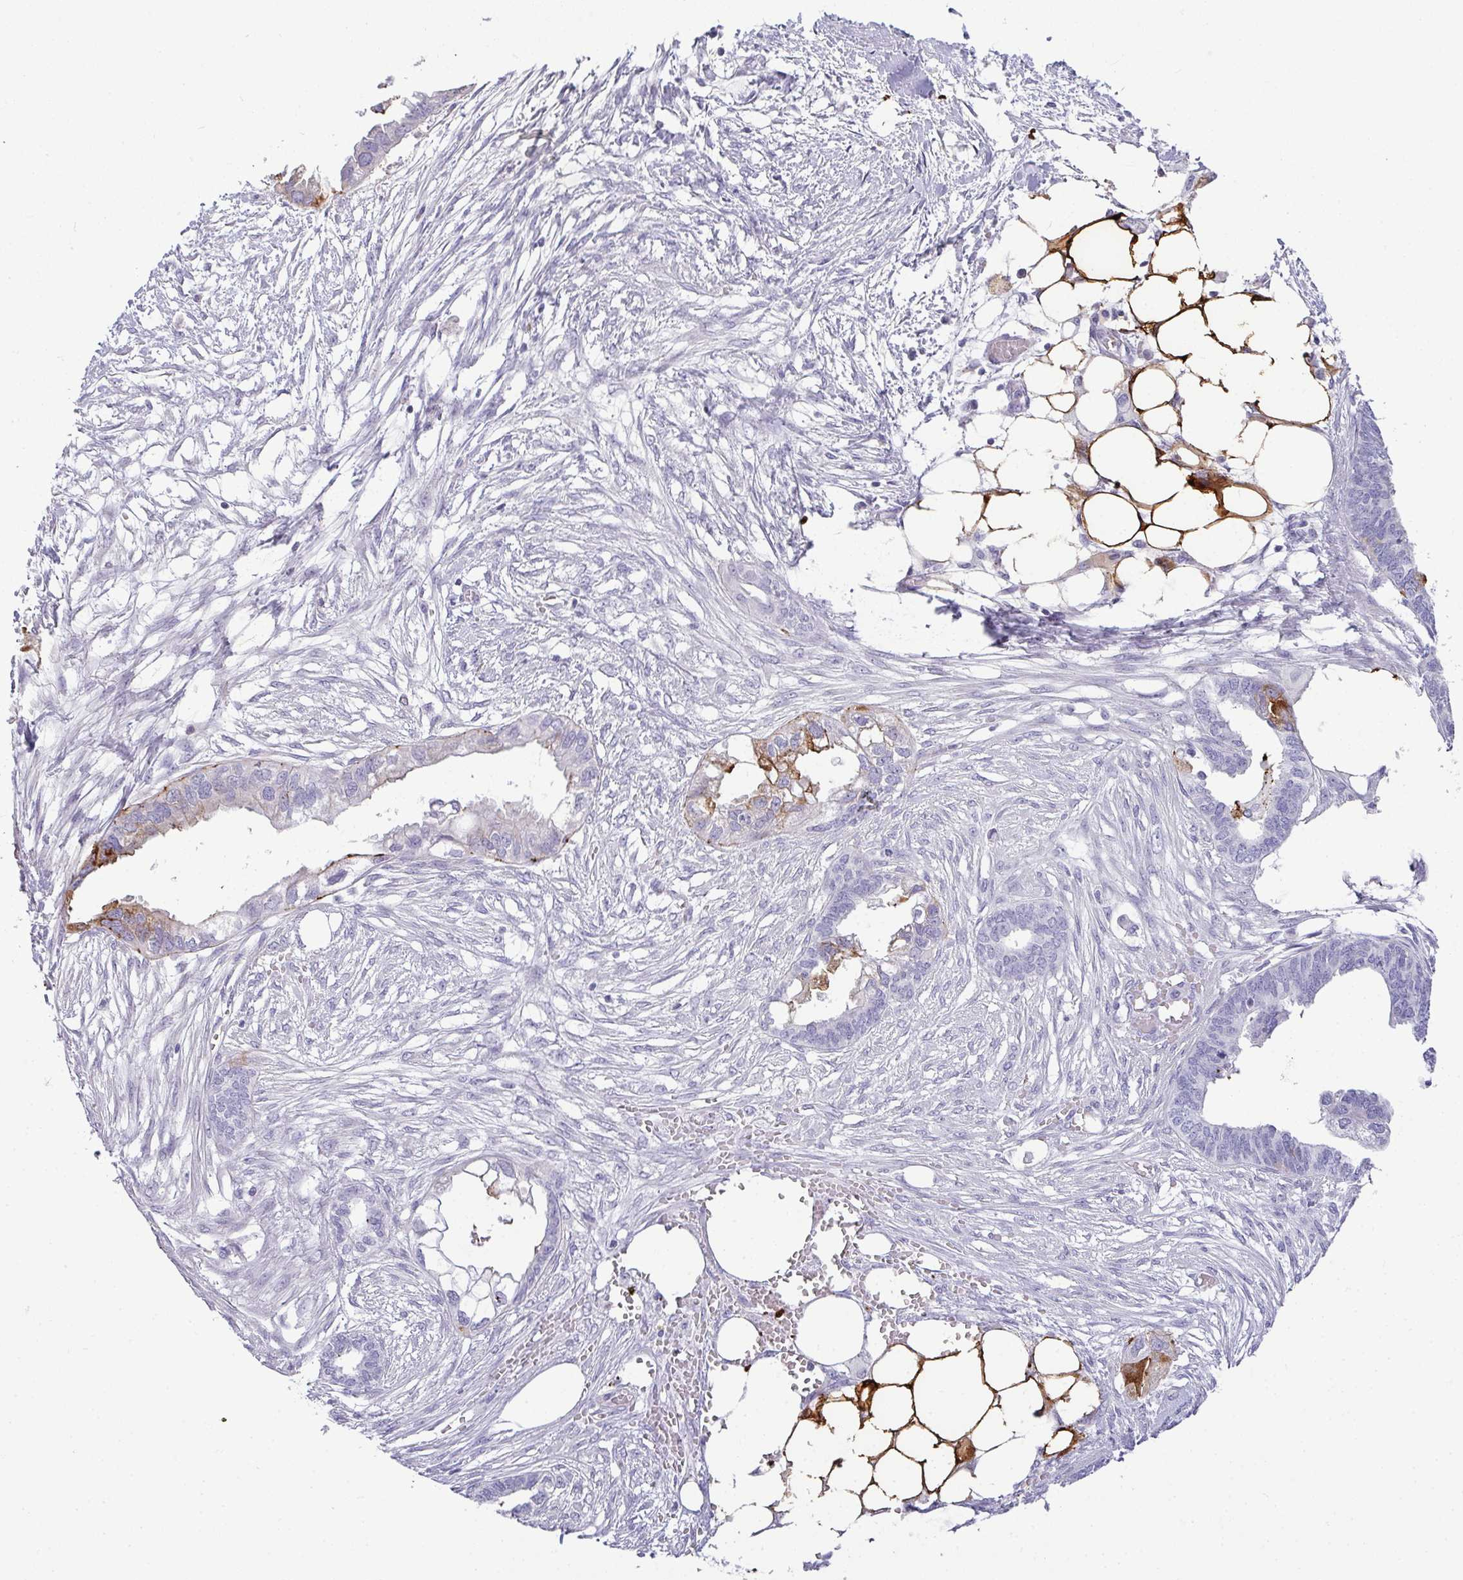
{"staining": {"intensity": "strong", "quantity": "<25%", "location": "cytoplasmic/membranous"}, "tissue": "endometrial cancer", "cell_type": "Tumor cells", "image_type": "cancer", "snomed": [{"axis": "morphology", "description": "Adenocarcinoma, NOS"}, {"axis": "morphology", "description": "Adenocarcinoma, metastatic, NOS"}, {"axis": "topography", "description": "Adipose tissue"}, {"axis": "topography", "description": "Endometrium"}], "caption": "The image demonstrates a brown stain indicating the presence of a protein in the cytoplasmic/membranous of tumor cells in adenocarcinoma (endometrial).", "gene": "LIPE", "patient": {"sex": "female", "age": 67}}